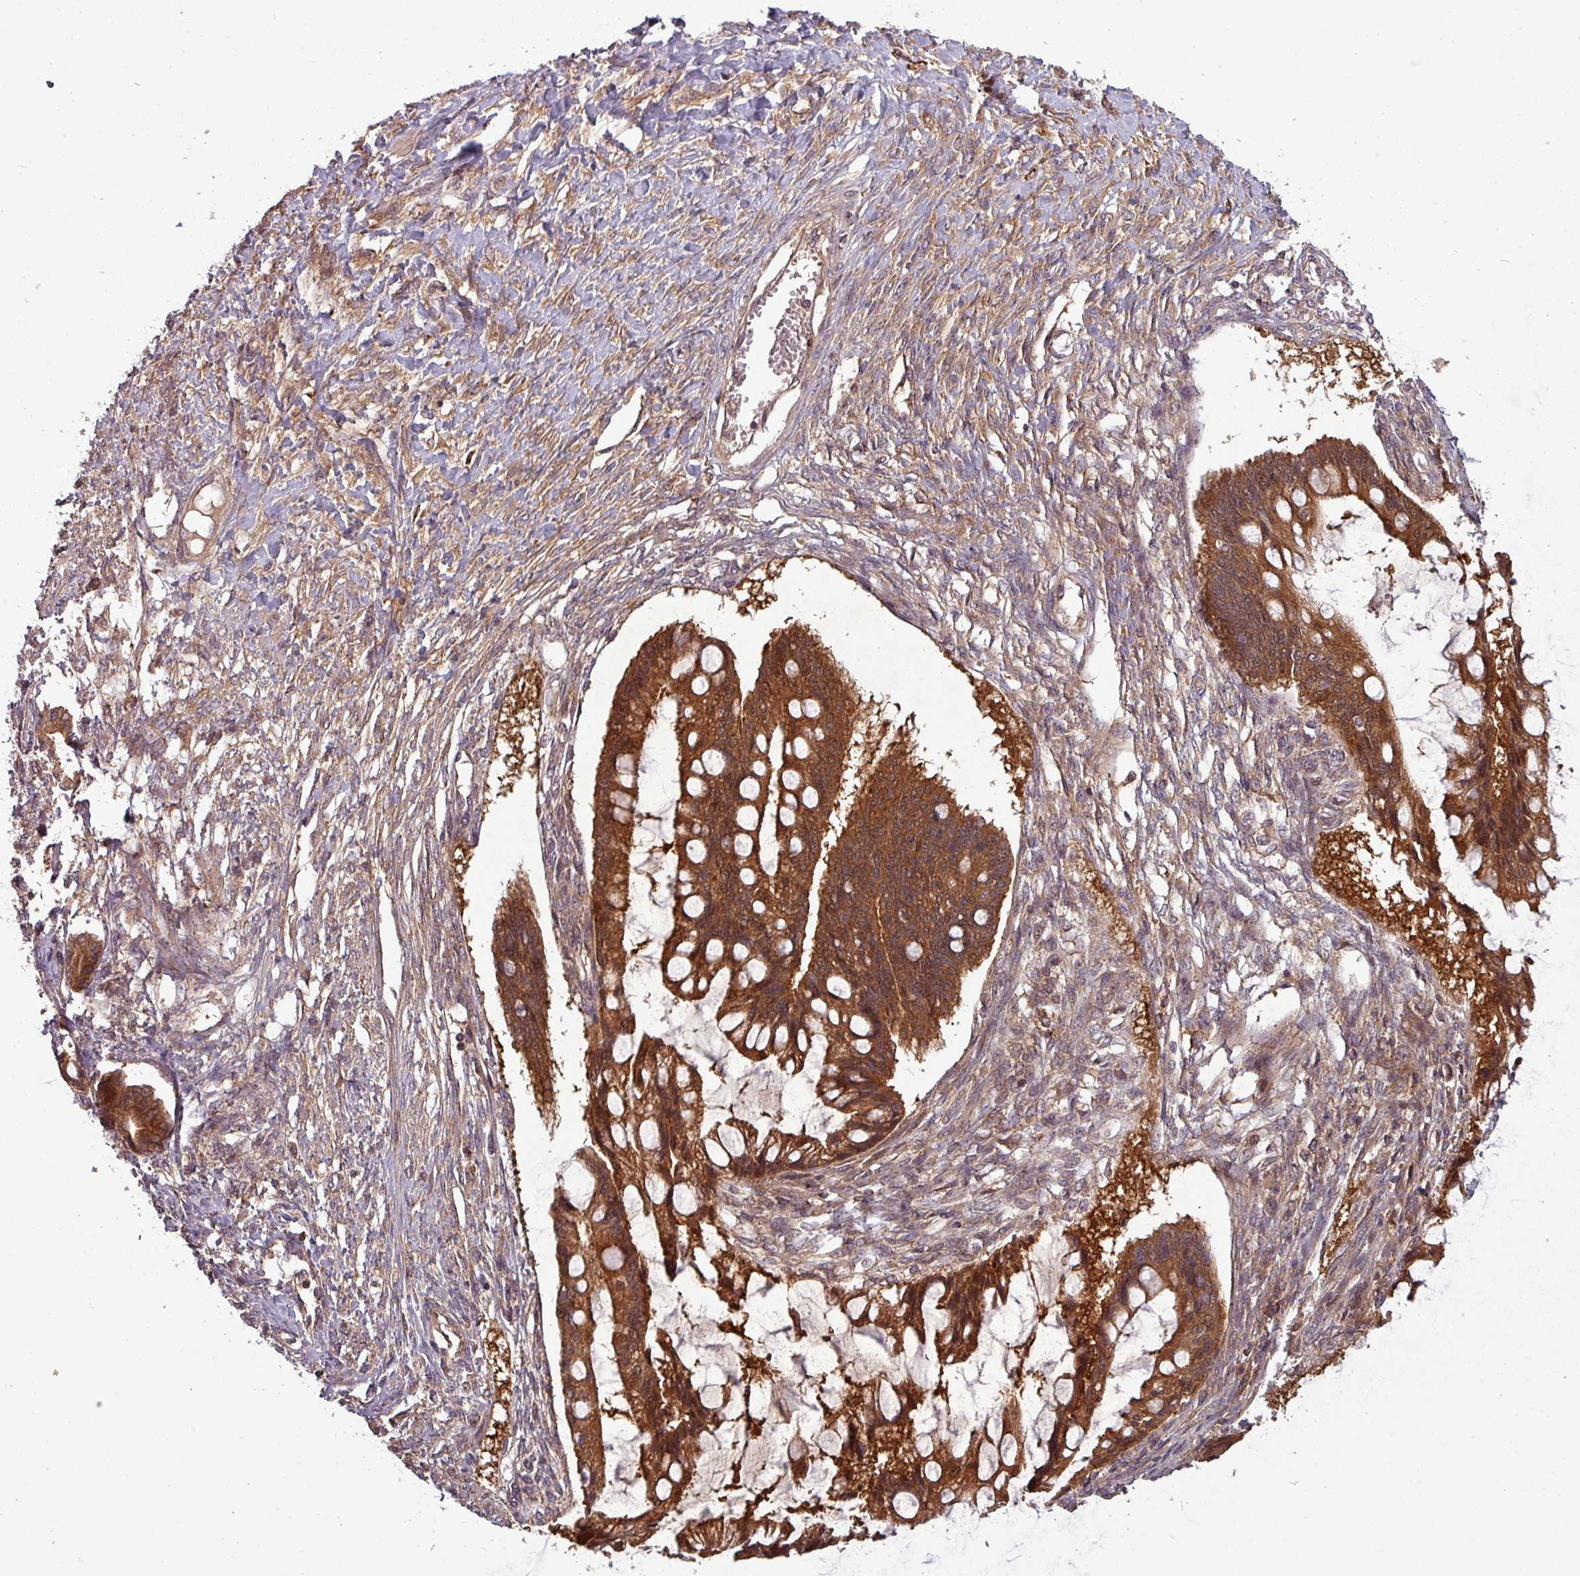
{"staining": {"intensity": "strong", "quantity": ">75%", "location": "cytoplasmic/membranous,nuclear"}, "tissue": "ovarian cancer", "cell_type": "Tumor cells", "image_type": "cancer", "snomed": [{"axis": "morphology", "description": "Cystadenocarcinoma, mucinous, NOS"}, {"axis": "topography", "description": "Ovary"}], "caption": "Immunohistochemical staining of ovarian cancer (mucinous cystadenocarcinoma) displays high levels of strong cytoplasmic/membranous and nuclear protein expression in approximately >75% of tumor cells. (DAB IHC, brown staining for protein, blue staining for nuclei).", "gene": "GSKIP", "patient": {"sex": "female", "age": 73}}